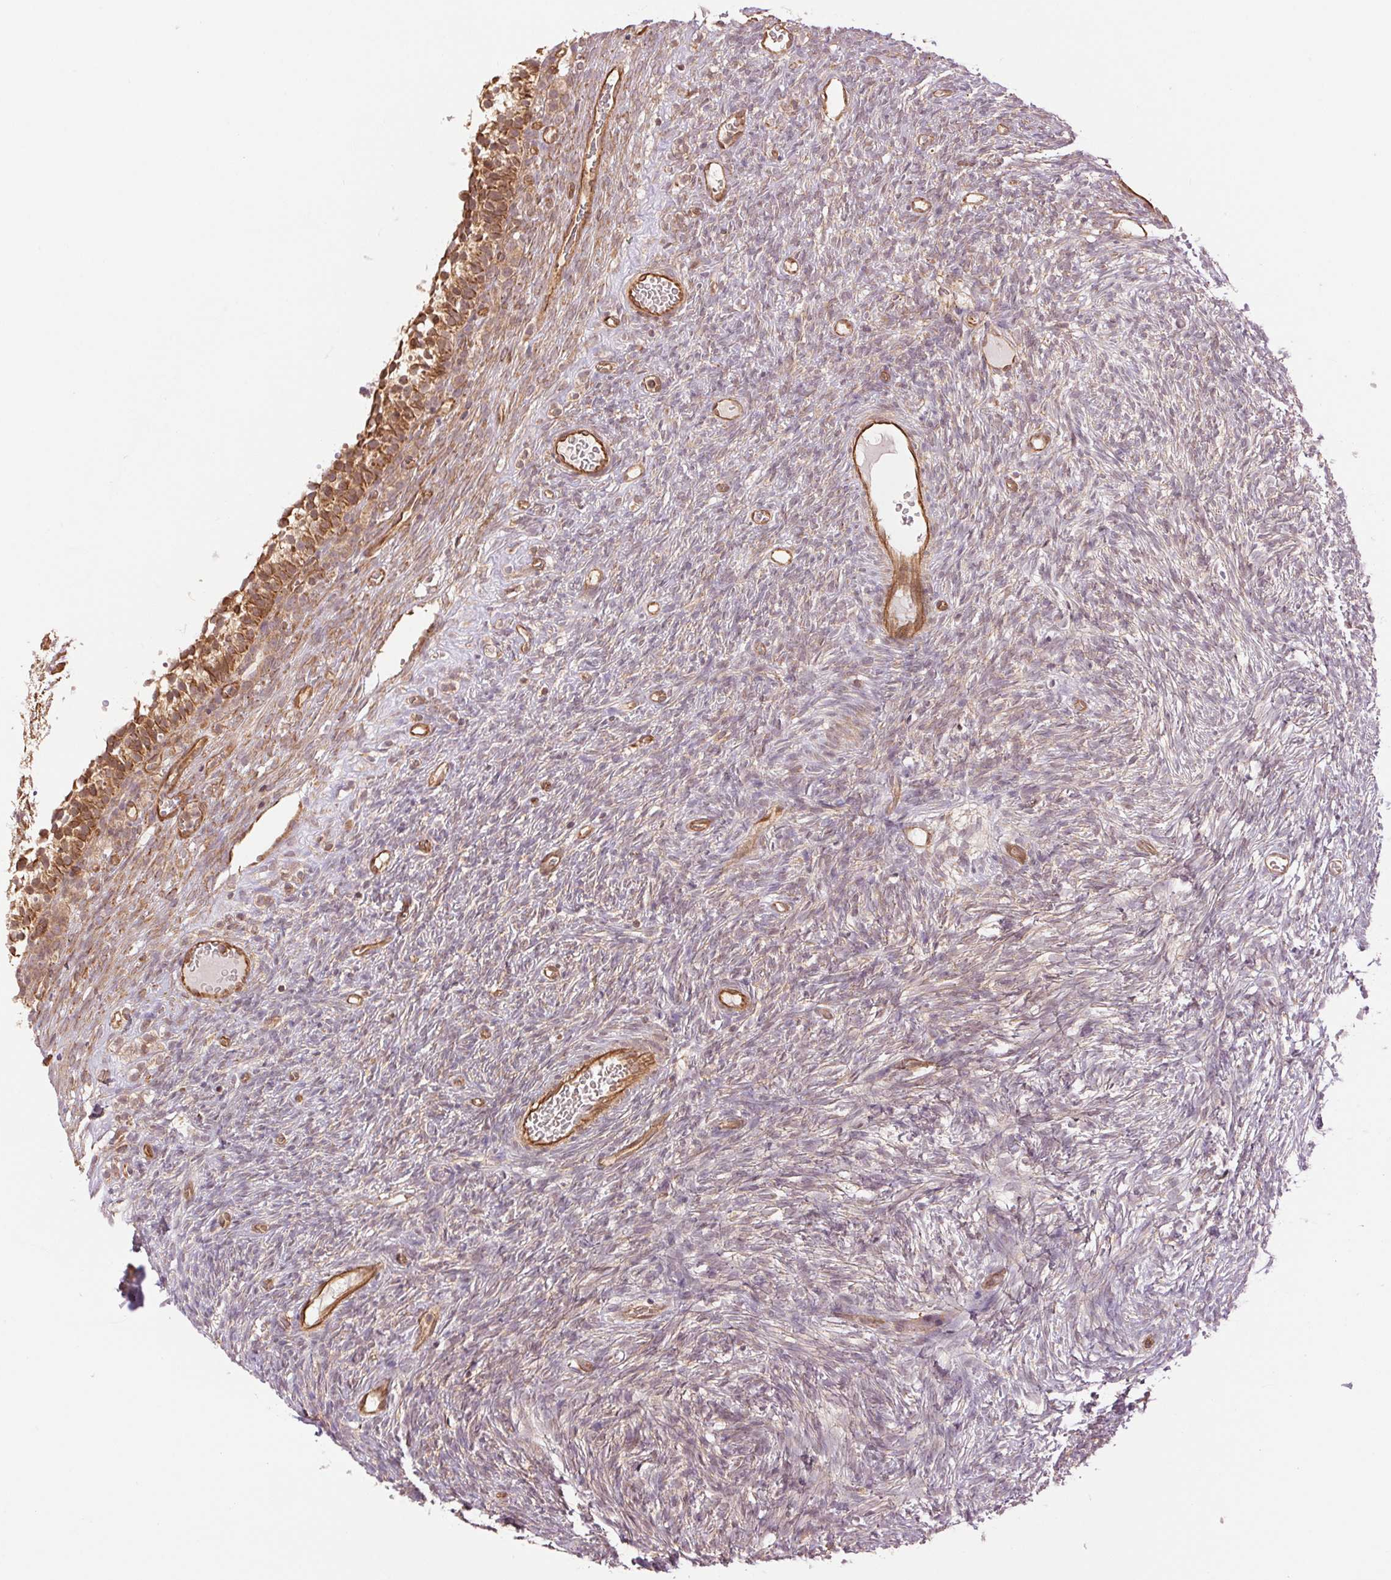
{"staining": {"intensity": "moderate", "quantity": ">75%", "location": "cytoplasmic/membranous"}, "tissue": "ovary", "cell_type": "Follicle cells", "image_type": "normal", "snomed": [{"axis": "morphology", "description": "Normal tissue, NOS"}, {"axis": "topography", "description": "Ovary"}], "caption": "Protein staining of unremarkable ovary demonstrates moderate cytoplasmic/membranous positivity in approximately >75% of follicle cells. (brown staining indicates protein expression, while blue staining denotes nuclei).", "gene": "STARD7", "patient": {"sex": "female", "age": 34}}